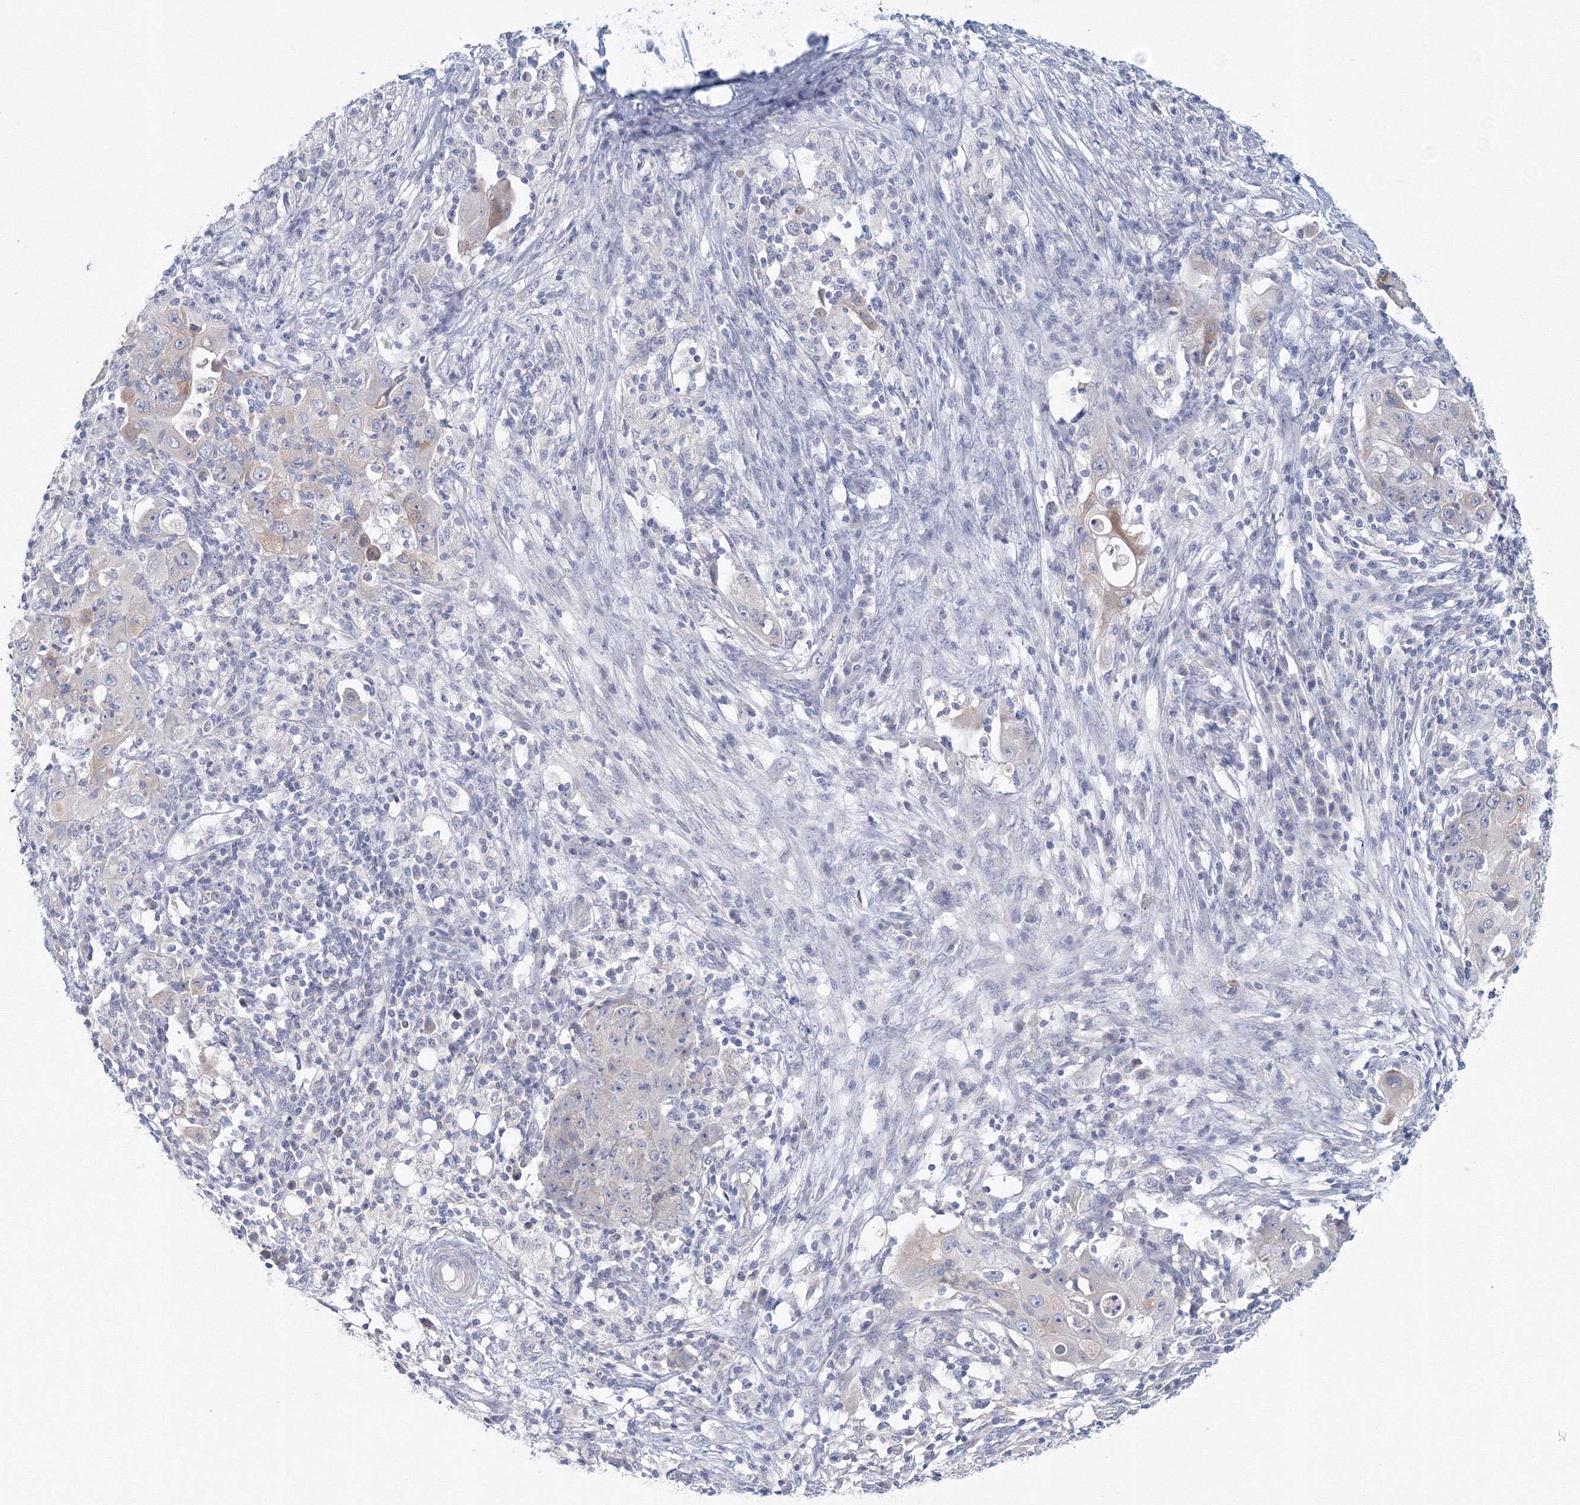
{"staining": {"intensity": "negative", "quantity": "none", "location": "none"}, "tissue": "ovarian cancer", "cell_type": "Tumor cells", "image_type": "cancer", "snomed": [{"axis": "morphology", "description": "Carcinoma, endometroid"}, {"axis": "topography", "description": "Ovary"}], "caption": "DAB immunohistochemical staining of ovarian cancer (endometroid carcinoma) reveals no significant positivity in tumor cells. (Brightfield microscopy of DAB (3,3'-diaminobenzidine) immunohistochemistry at high magnification).", "gene": "TACC2", "patient": {"sex": "female", "age": 42}}